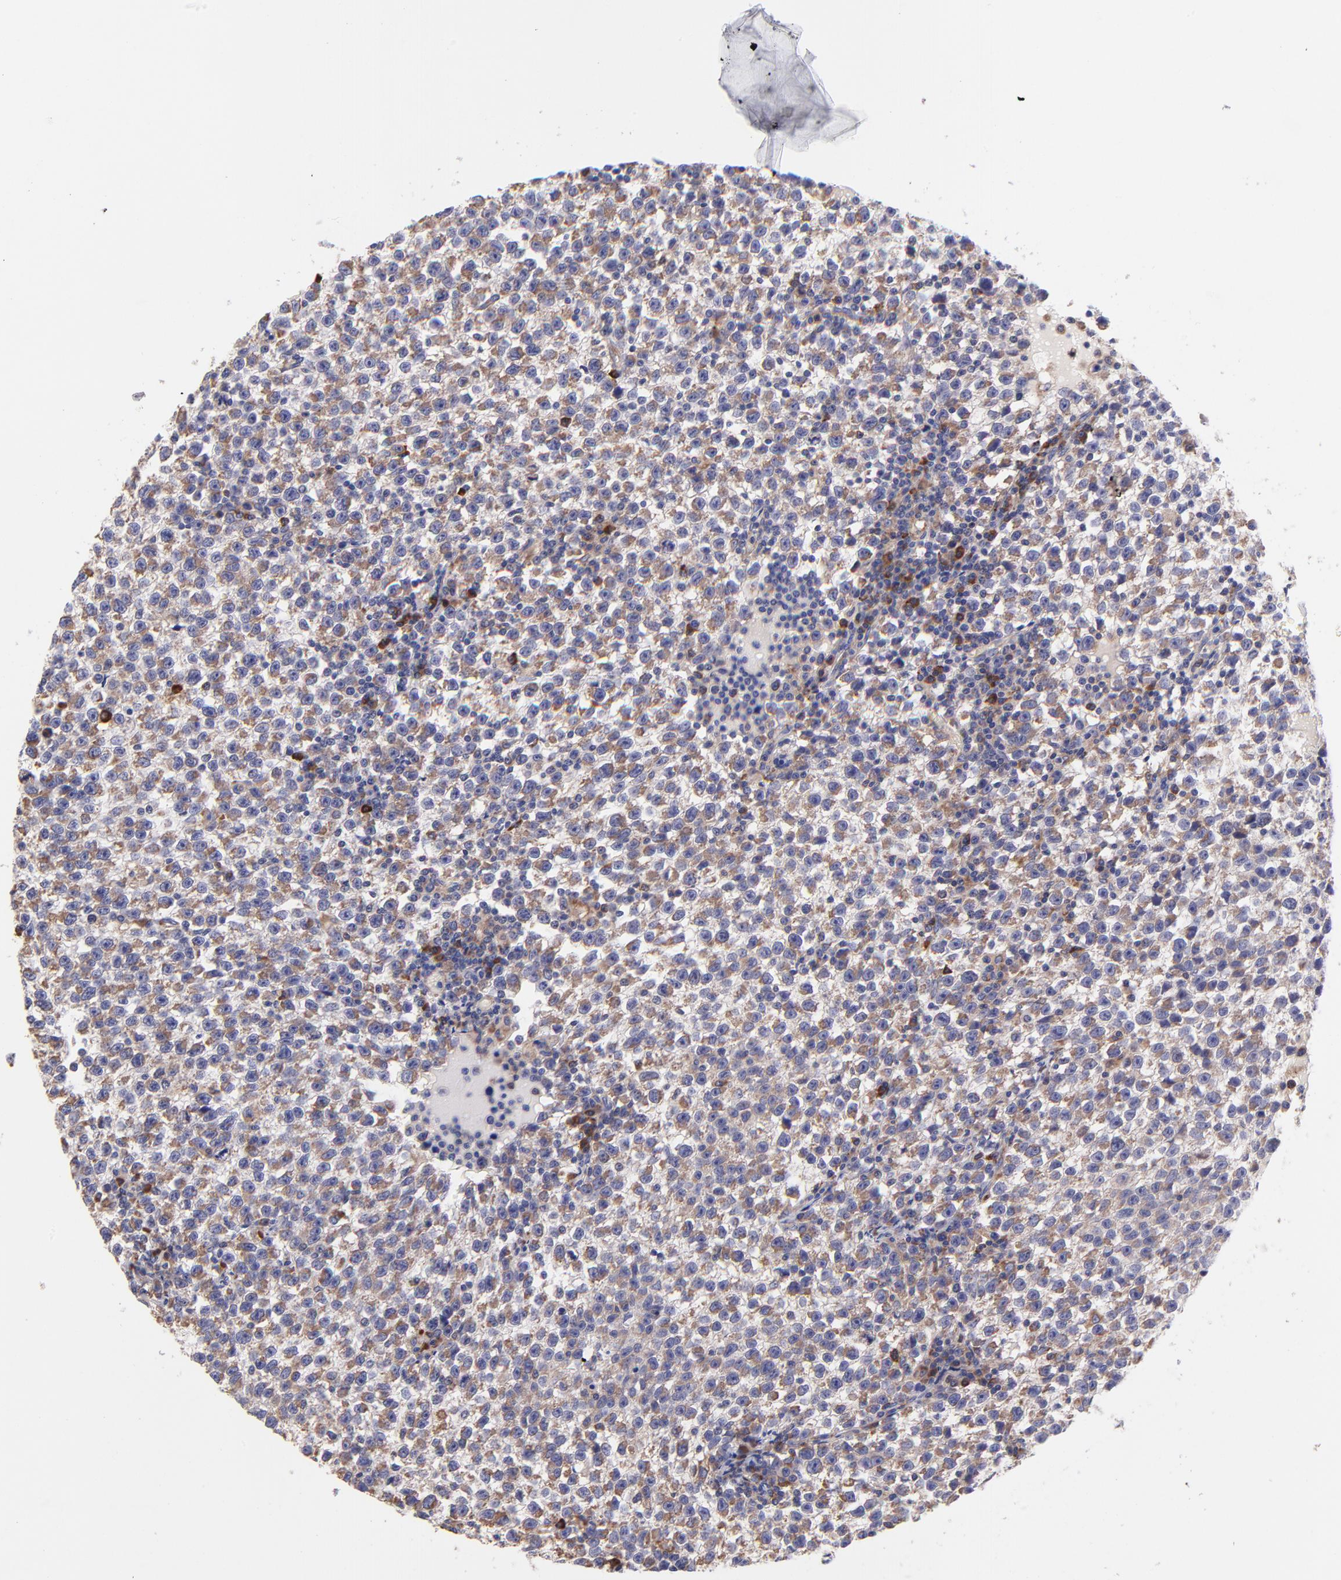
{"staining": {"intensity": "weak", "quantity": ">75%", "location": "cytoplasmic/membranous"}, "tissue": "testis cancer", "cell_type": "Tumor cells", "image_type": "cancer", "snomed": [{"axis": "morphology", "description": "Seminoma, NOS"}, {"axis": "topography", "description": "Testis"}], "caption": "Brown immunohistochemical staining in human seminoma (testis) exhibits weak cytoplasmic/membranous staining in approximately >75% of tumor cells.", "gene": "PREX1", "patient": {"sex": "male", "age": 35}}